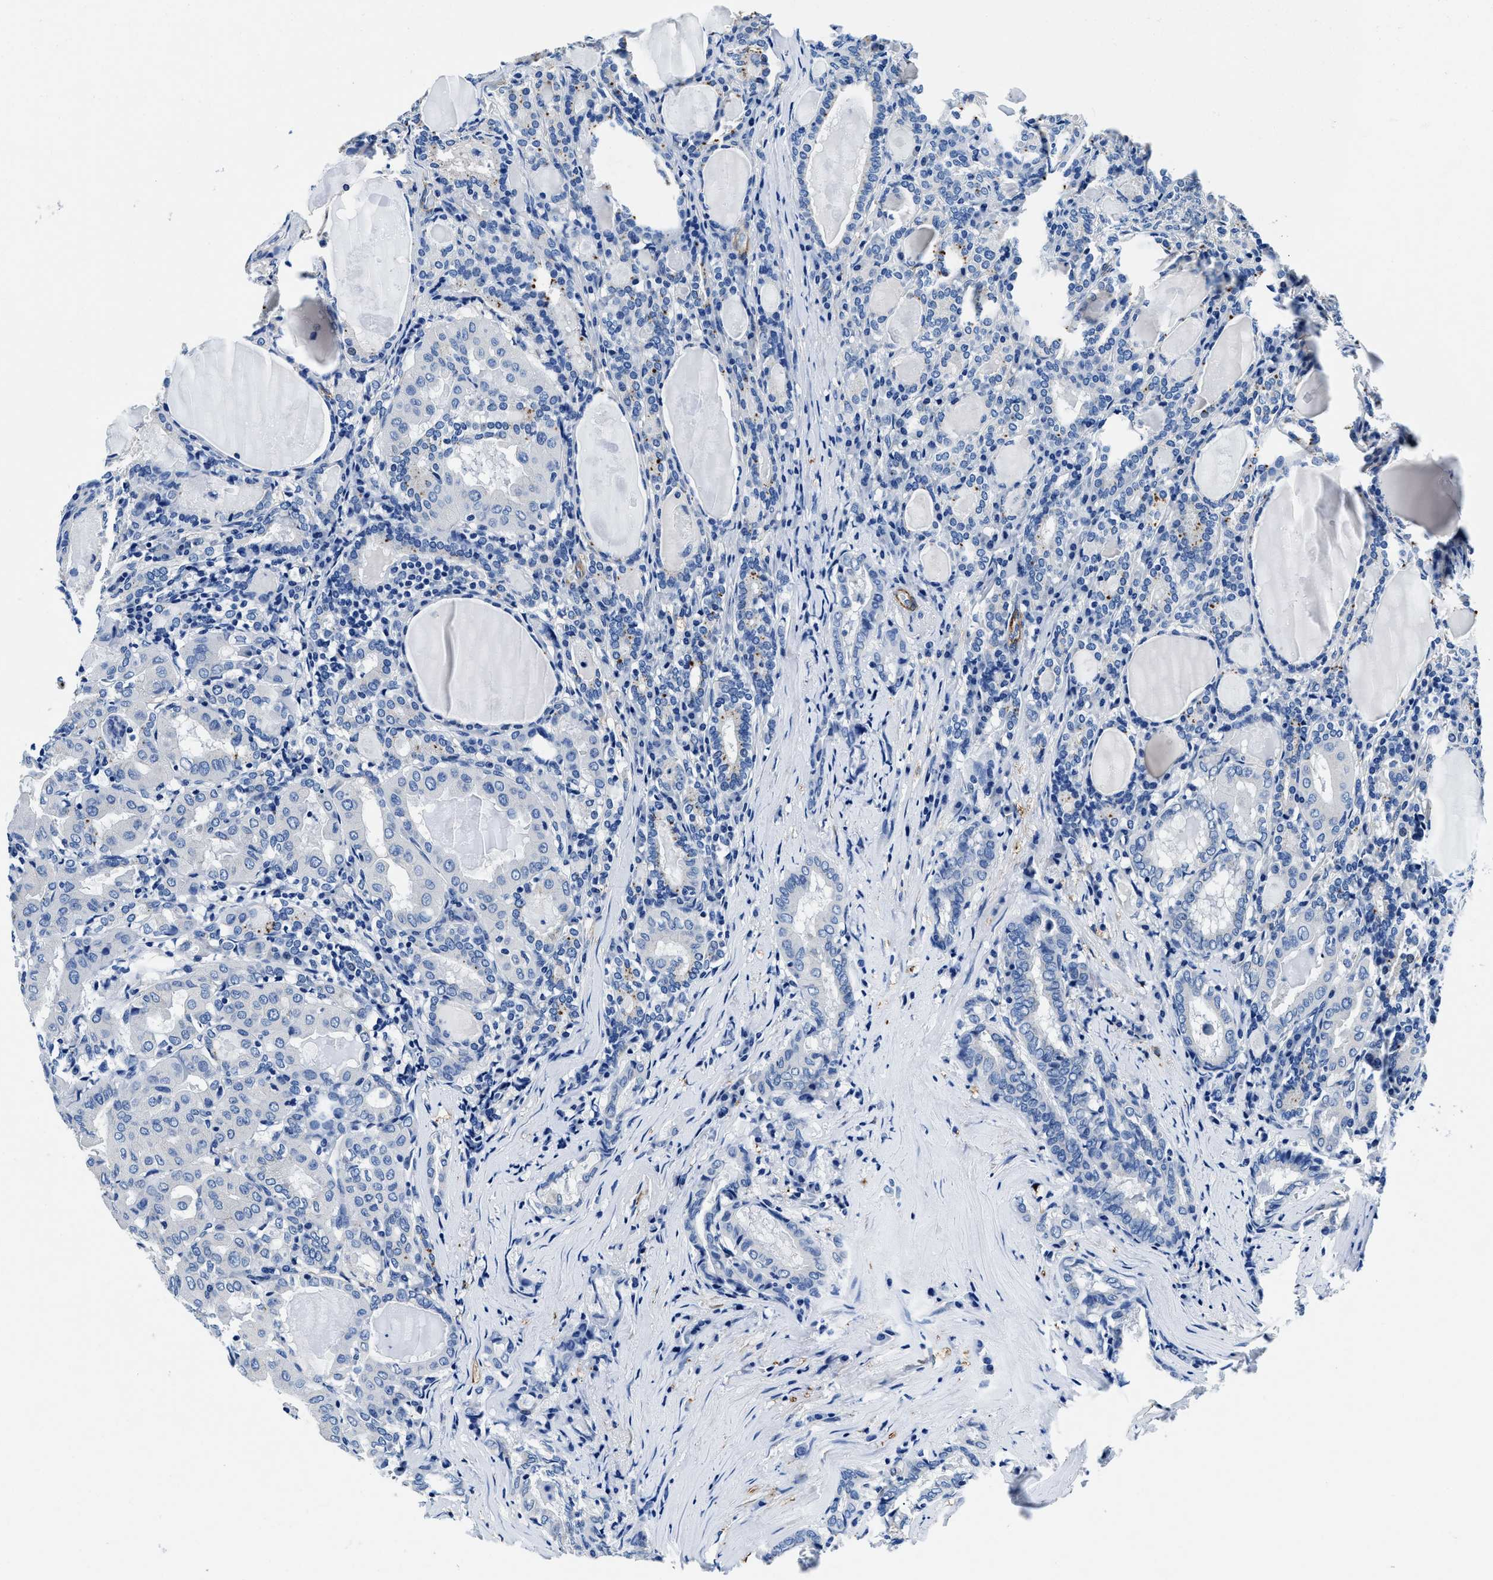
{"staining": {"intensity": "negative", "quantity": "none", "location": "none"}, "tissue": "thyroid cancer", "cell_type": "Tumor cells", "image_type": "cancer", "snomed": [{"axis": "morphology", "description": "Papillary adenocarcinoma, NOS"}, {"axis": "topography", "description": "Thyroid gland"}], "caption": "A high-resolution histopathology image shows immunohistochemistry (IHC) staining of thyroid cancer (papillary adenocarcinoma), which demonstrates no significant staining in tumor cells. (IHC, brightfield microscopy, high magnification).", "gene": "TEX261", "patient": {"sex": "female", "age": 42}}